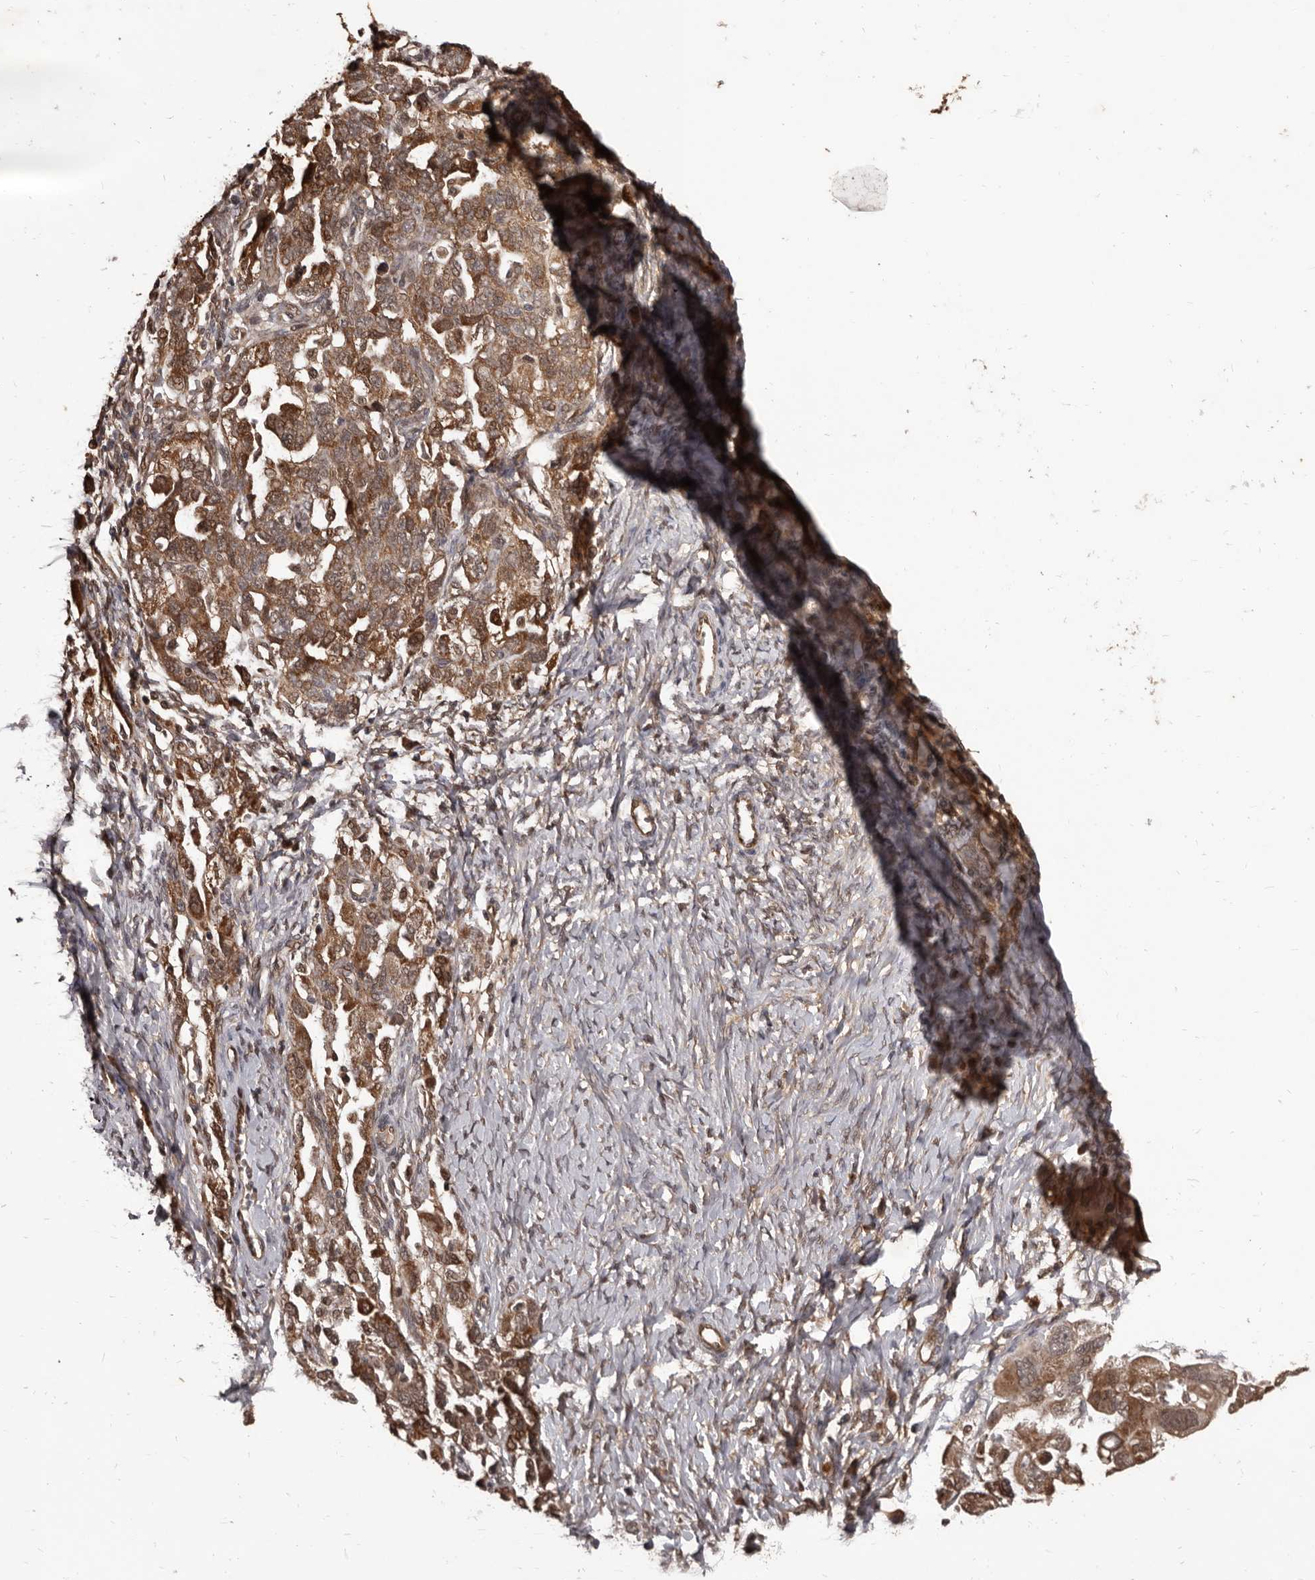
{"staining": {"intensity": "moderate", "quantity": ">75%", "location": "cytoplasmic/membranous,nuclear"}, "tissue": "ovarian cancer", "cell_type": "Tumor cells", "image_type": "cancer", "snomed": [{"axis": "morphology", "description": "Carcinoma, NOS"}, {"axis": "morphology", "description": "Cystadenocarcinoma, serous, NOS"}, {"axis": "topography", "description": "Ovary"}], "caption": "The image reveals staining of ovarian cancer, revealing moderate cytoplasmic/membranous and nuclear protein expression (brown color) within tumor cells. The staining is performed using DAB brown chromogen to label protein expression. The nuclei are counter-stained blue using hematoxylin.", "gene": "AHR", "patient": {"sex": "female", "age": 69}}